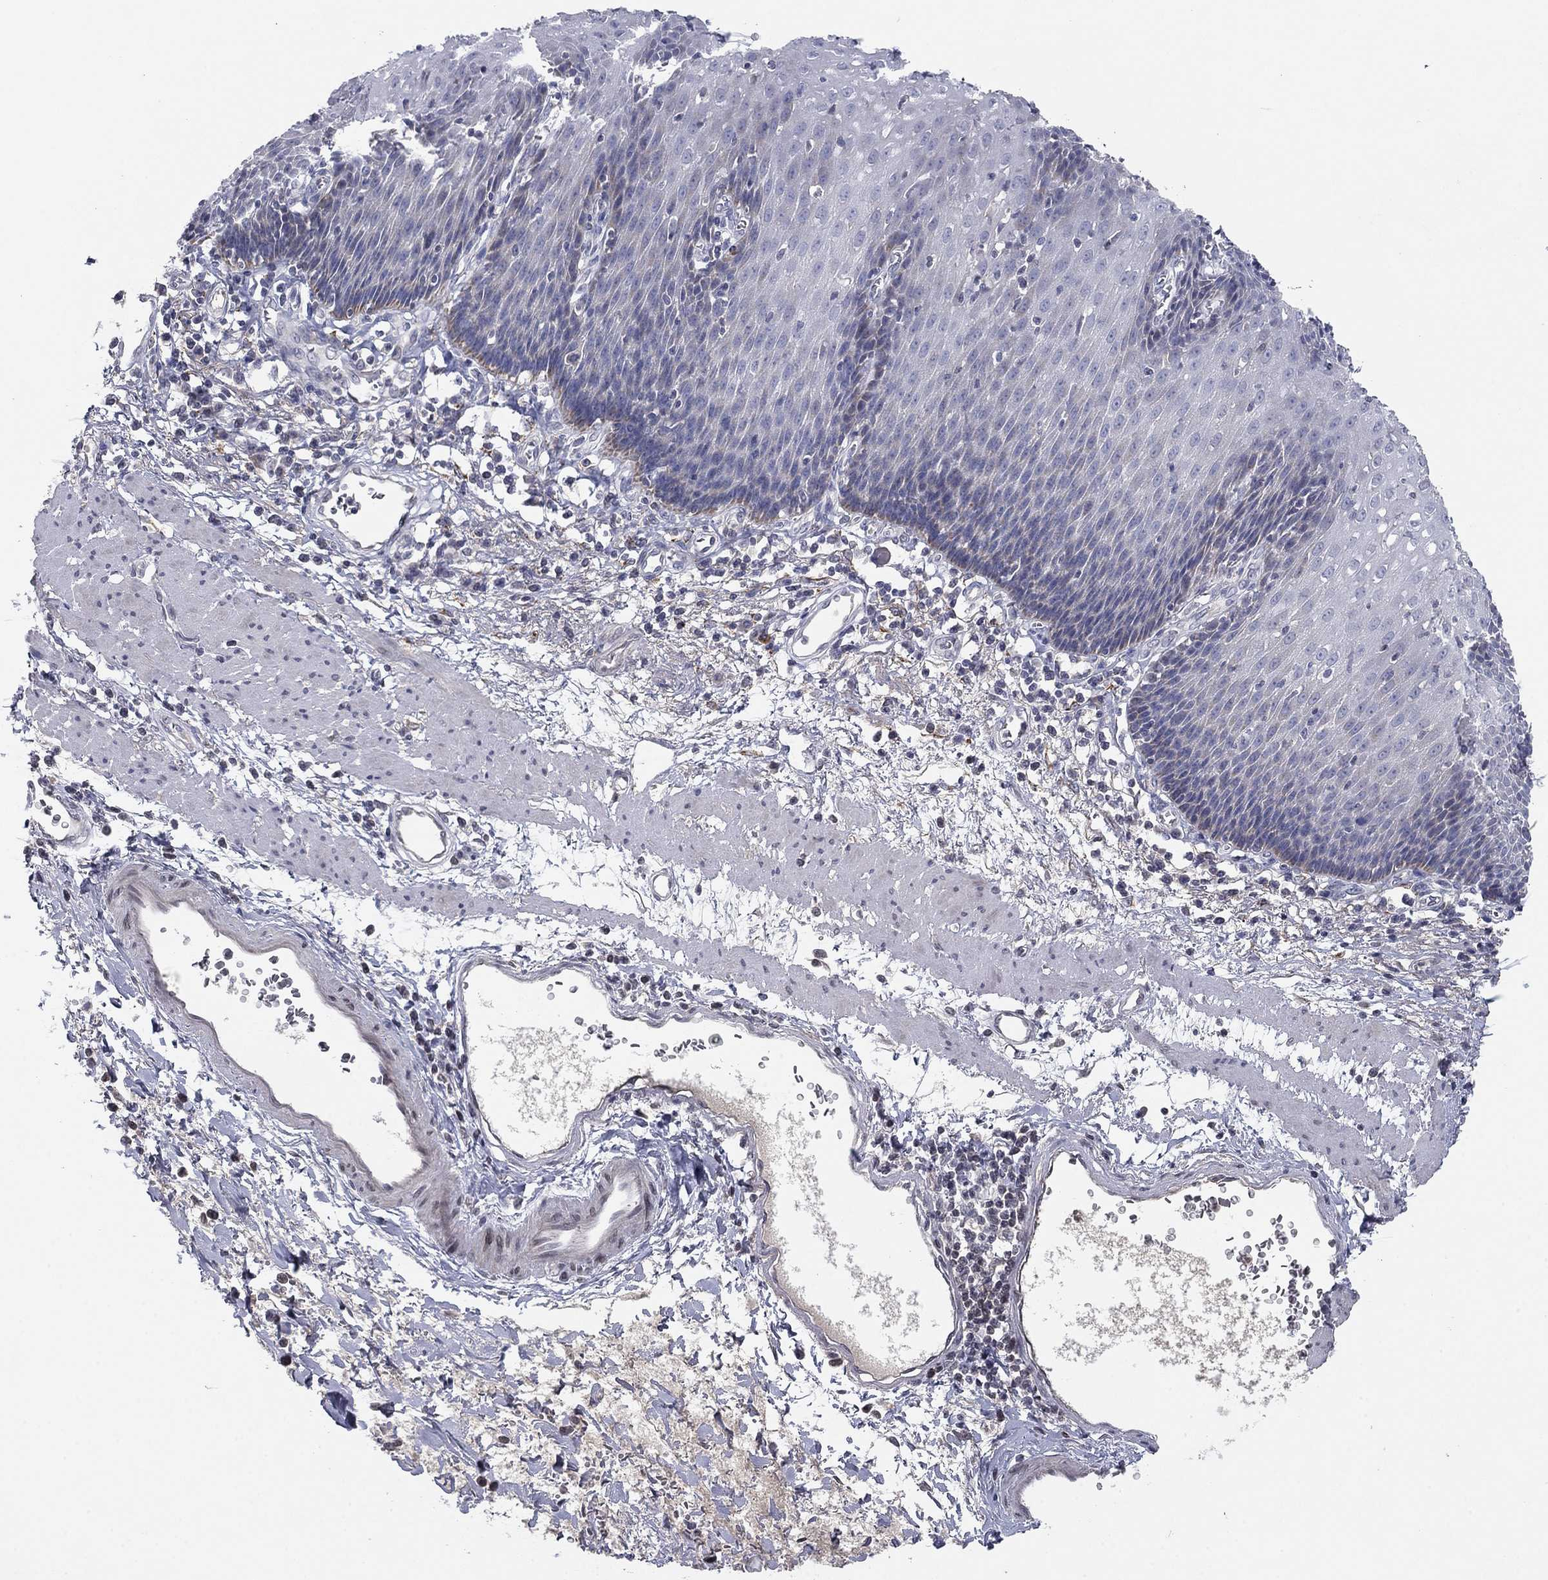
{"staining": {"intensity": "negative", "quantity": "none", "location": "none"}, "tissue": "esophagus", "cell_type": "Squamous epithelial cells", "image_type": "normal", "snomed": [{"axis": "morphology", "description": "Normal tissue, NOS"}, {"axis": "topography", "description": "Esophagus"}], "caption": "DAB immunohistochemical staining of normal human esophagus demonstrates no significant positivity in squamous epithelial cells.", "gene": "PTGDS", "patient": {"sex": "male", "age": 57}}